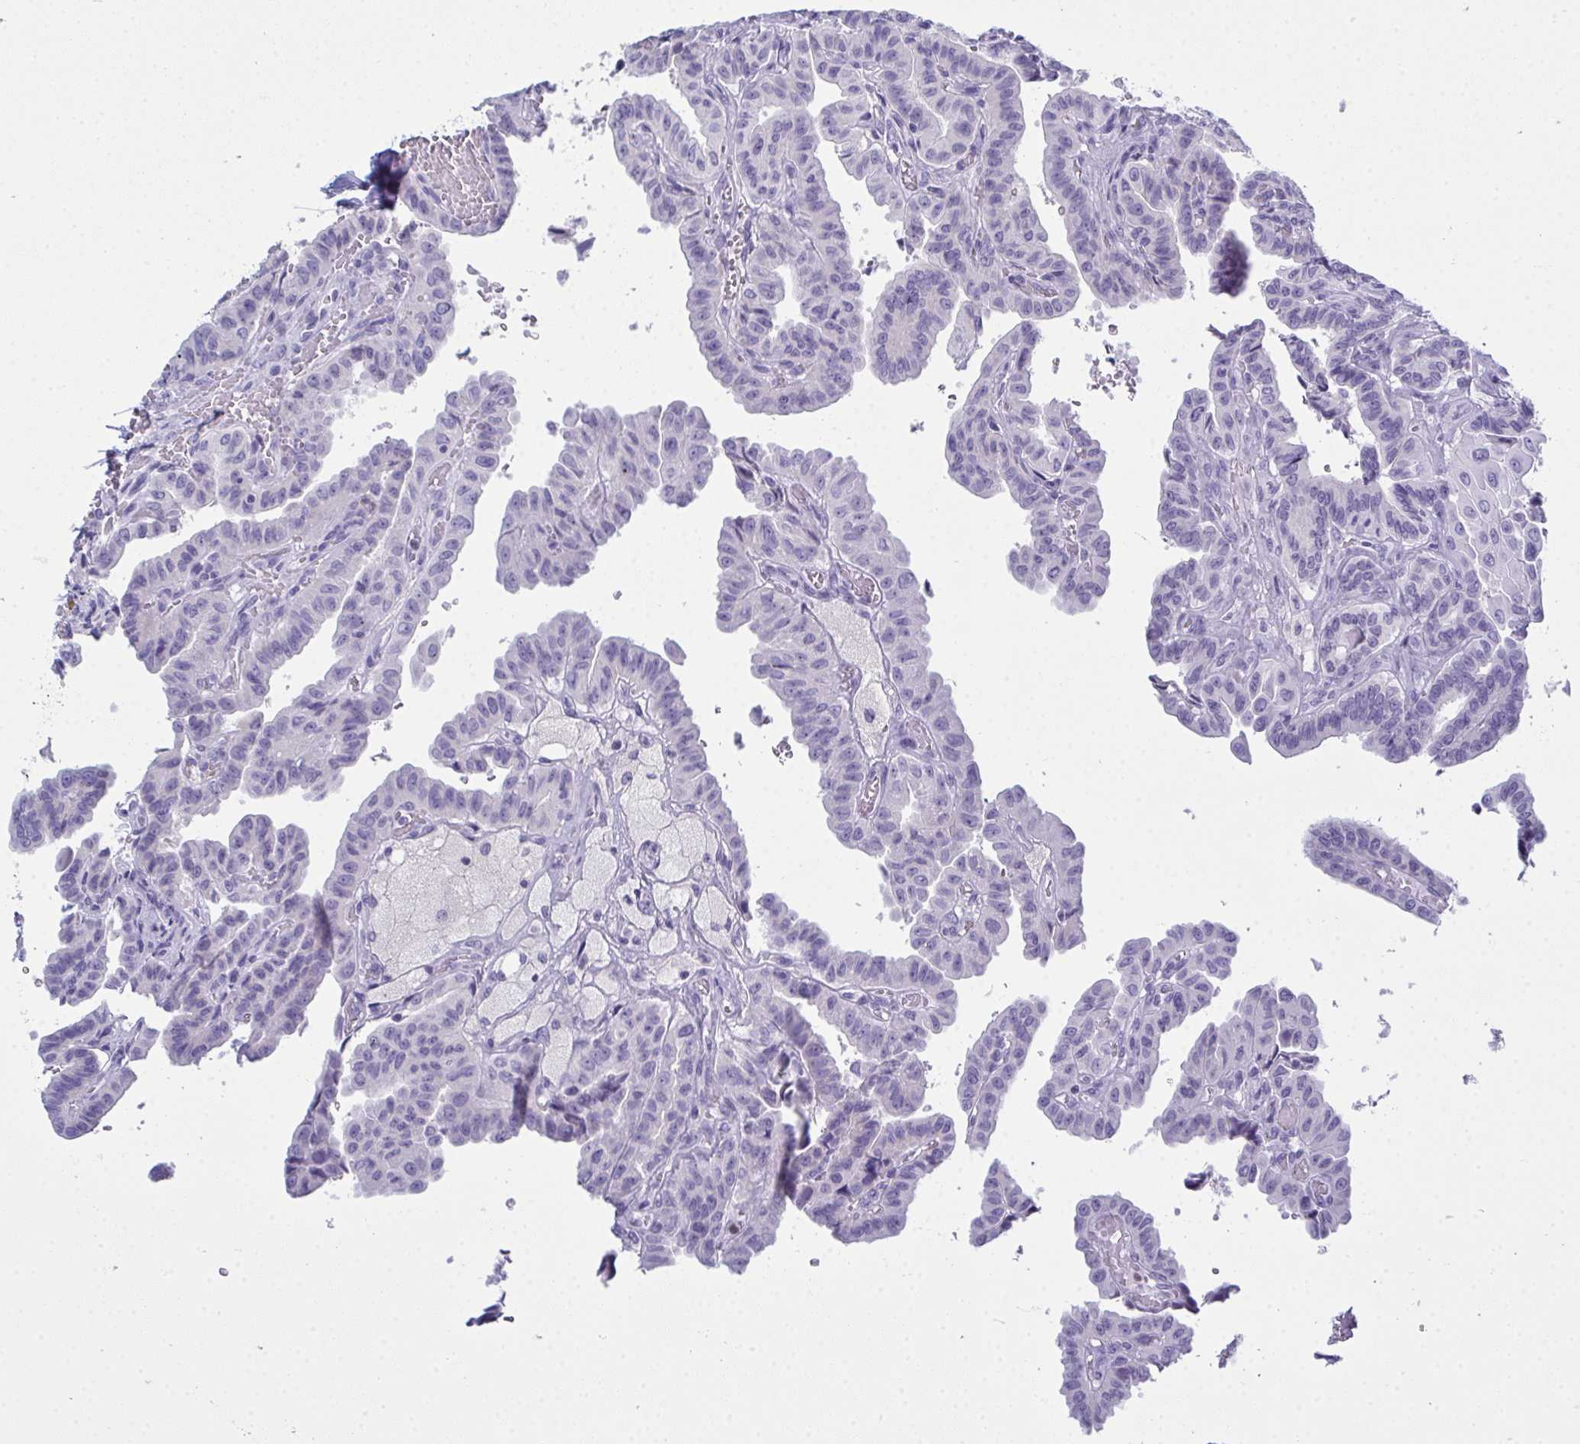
{"staining": {"intensity": "negative", "quantity": "none", "location": "none"}, "tissue": "thyroid cancer", "cell_type": "Tumor cells", "image_type": "cancer", "snomed": [{"axis": "morphology", "description": "Papillary adenocarcinoma, NOS"}, {"axis": "topography", "description": "Thyroid gland"}], "caption": "Thyroid papillary adenocarcinoma stained for a protein using IHC reveals no positivity tumor cells.", "gene": "SERPINB10", "patient": {"sex": "male", "age": 87}}